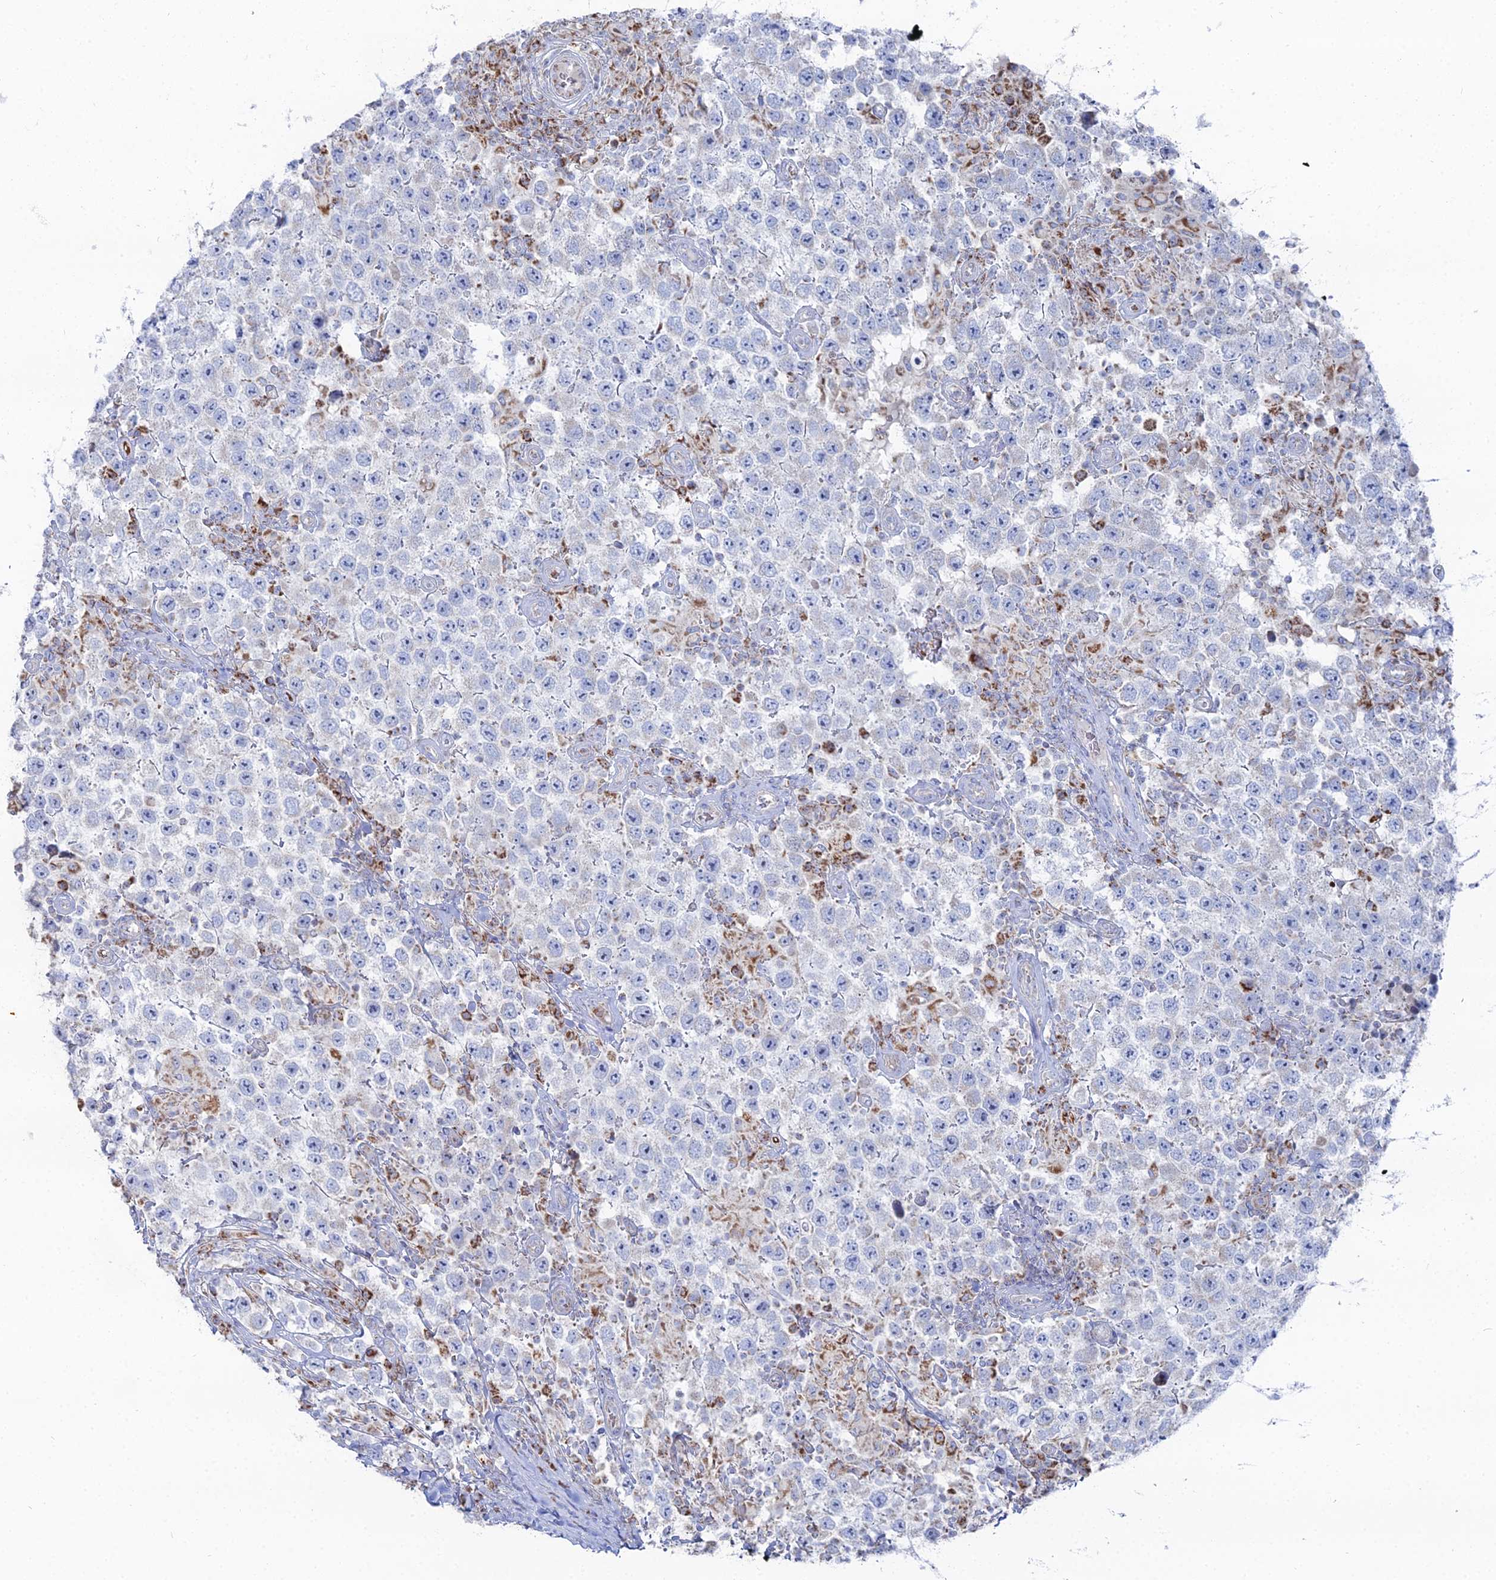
{"staining": {"intensity": "negative", "quantity": "none", "location": "none"}, "tissue": "testis cancer", "cell_type": "Tumor cells", "image_type": "cancer", "snomed": [{"axis": "morphology", "description": "Normal tissue, NOS"}, {"axis": "morphology", "description": "Urothelial carcinoma, High grade"}, {"axis": "morphology", "description": "Seminoma, NOS"}, {"axis": "morphology", "description": "Carcinoma, Embryonal, NOS"}, {"axis": "topography", "description": "Urinary bladder"}, {"axis": "topography", "description": "Testis"}], "caption": "Tumor cells show no significant protein expression in testis cancer.", "gene": "MPC1", "patient": {"sex": "male", "age": 41}}